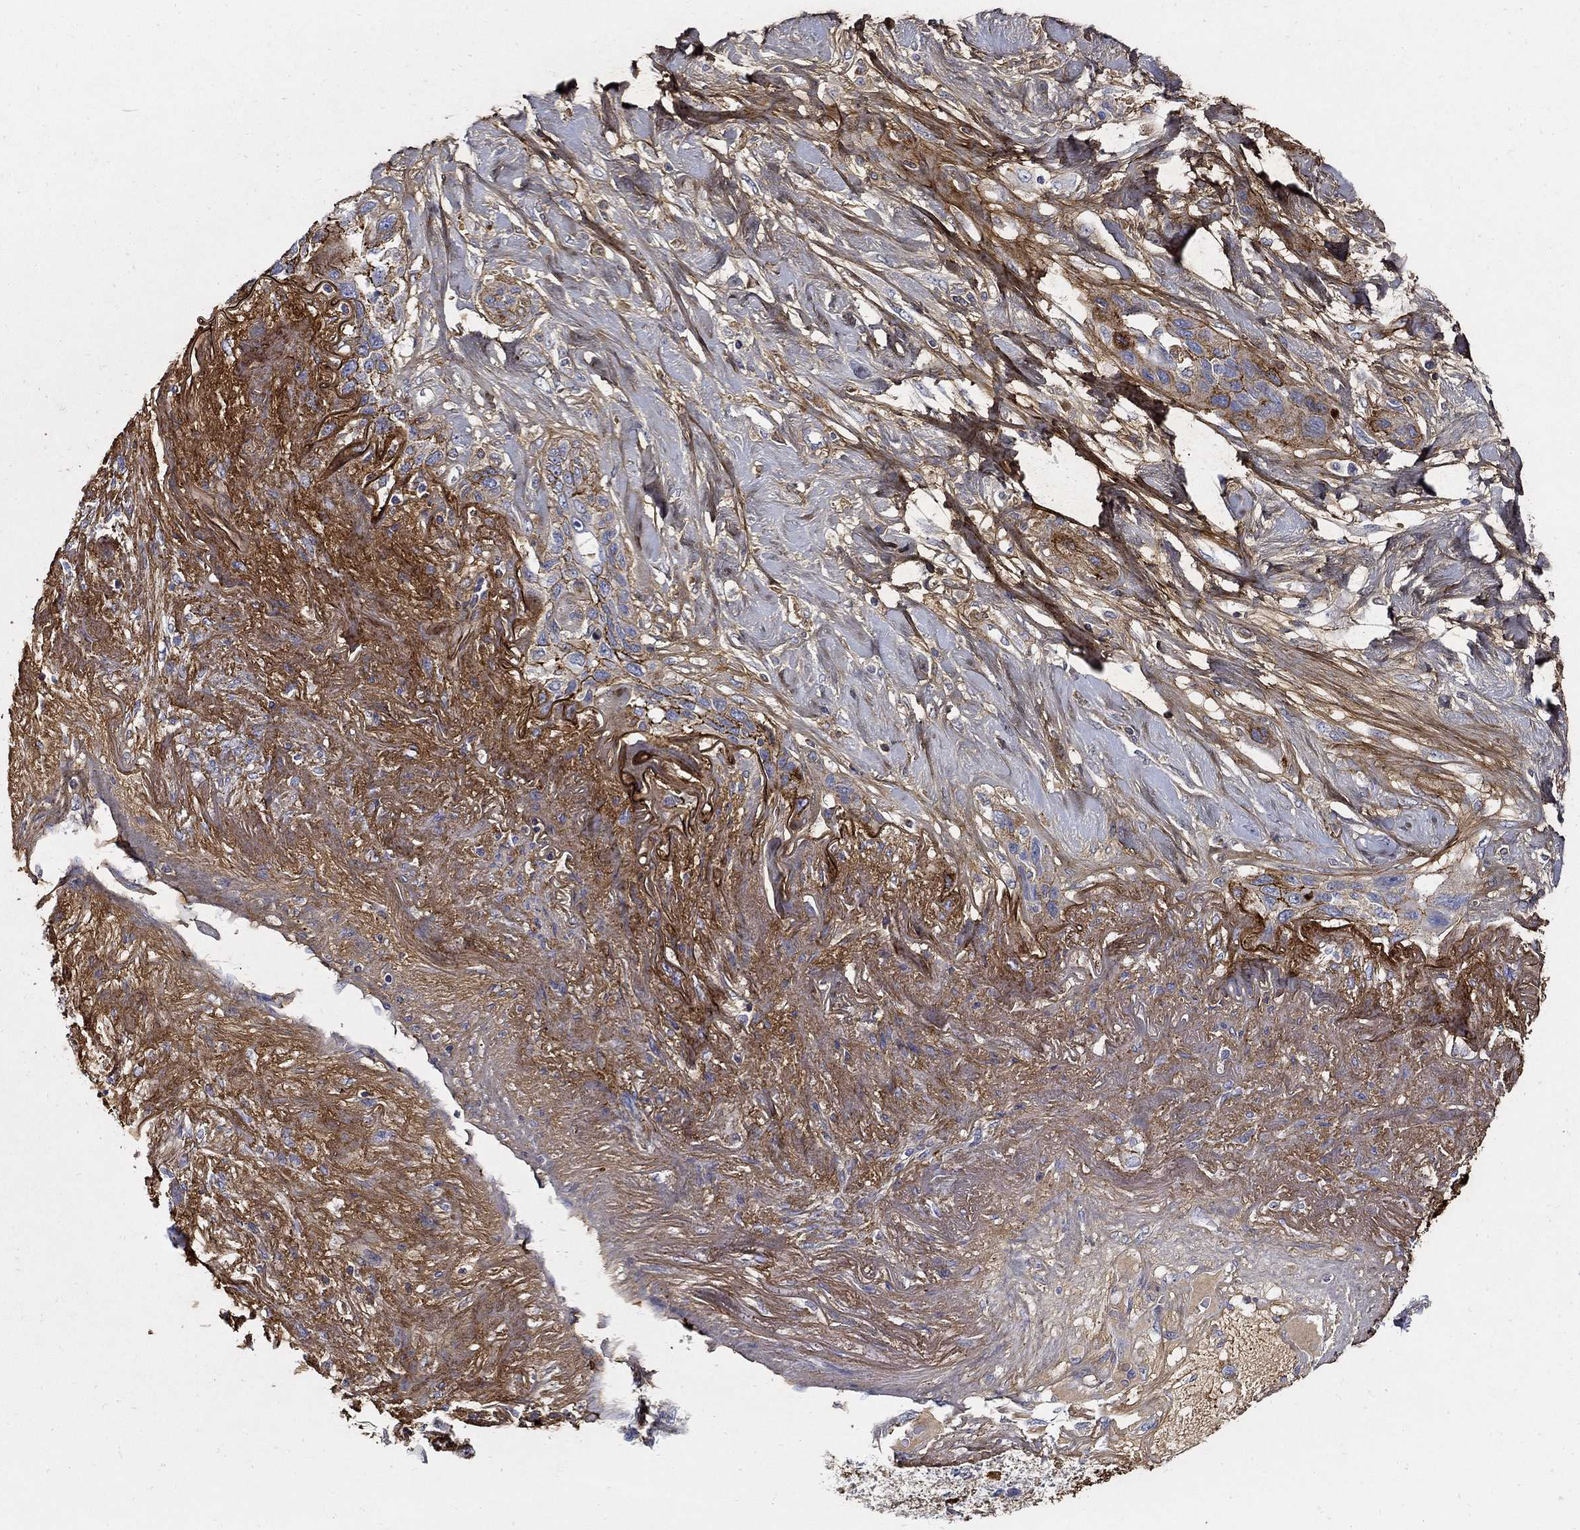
{"staining": {"intensity": "negative", "quantity": "none", "location": "none"}, "tissue": "lung cancer", "cell_type": "Tumor cells", "image_type": "cancer", "snomed": [{"axis": "morphology", "description": "Squamous cell carcinoma, NOS"}, {"axis": "topography", "description": "Lung"}], "caption": "Photomicrograph shows no protein expression in tumor cells of lung squamous cell carcinoma tissue.", "gene": "TGFBI", "patient": {"sex": "female", "age": 70}}